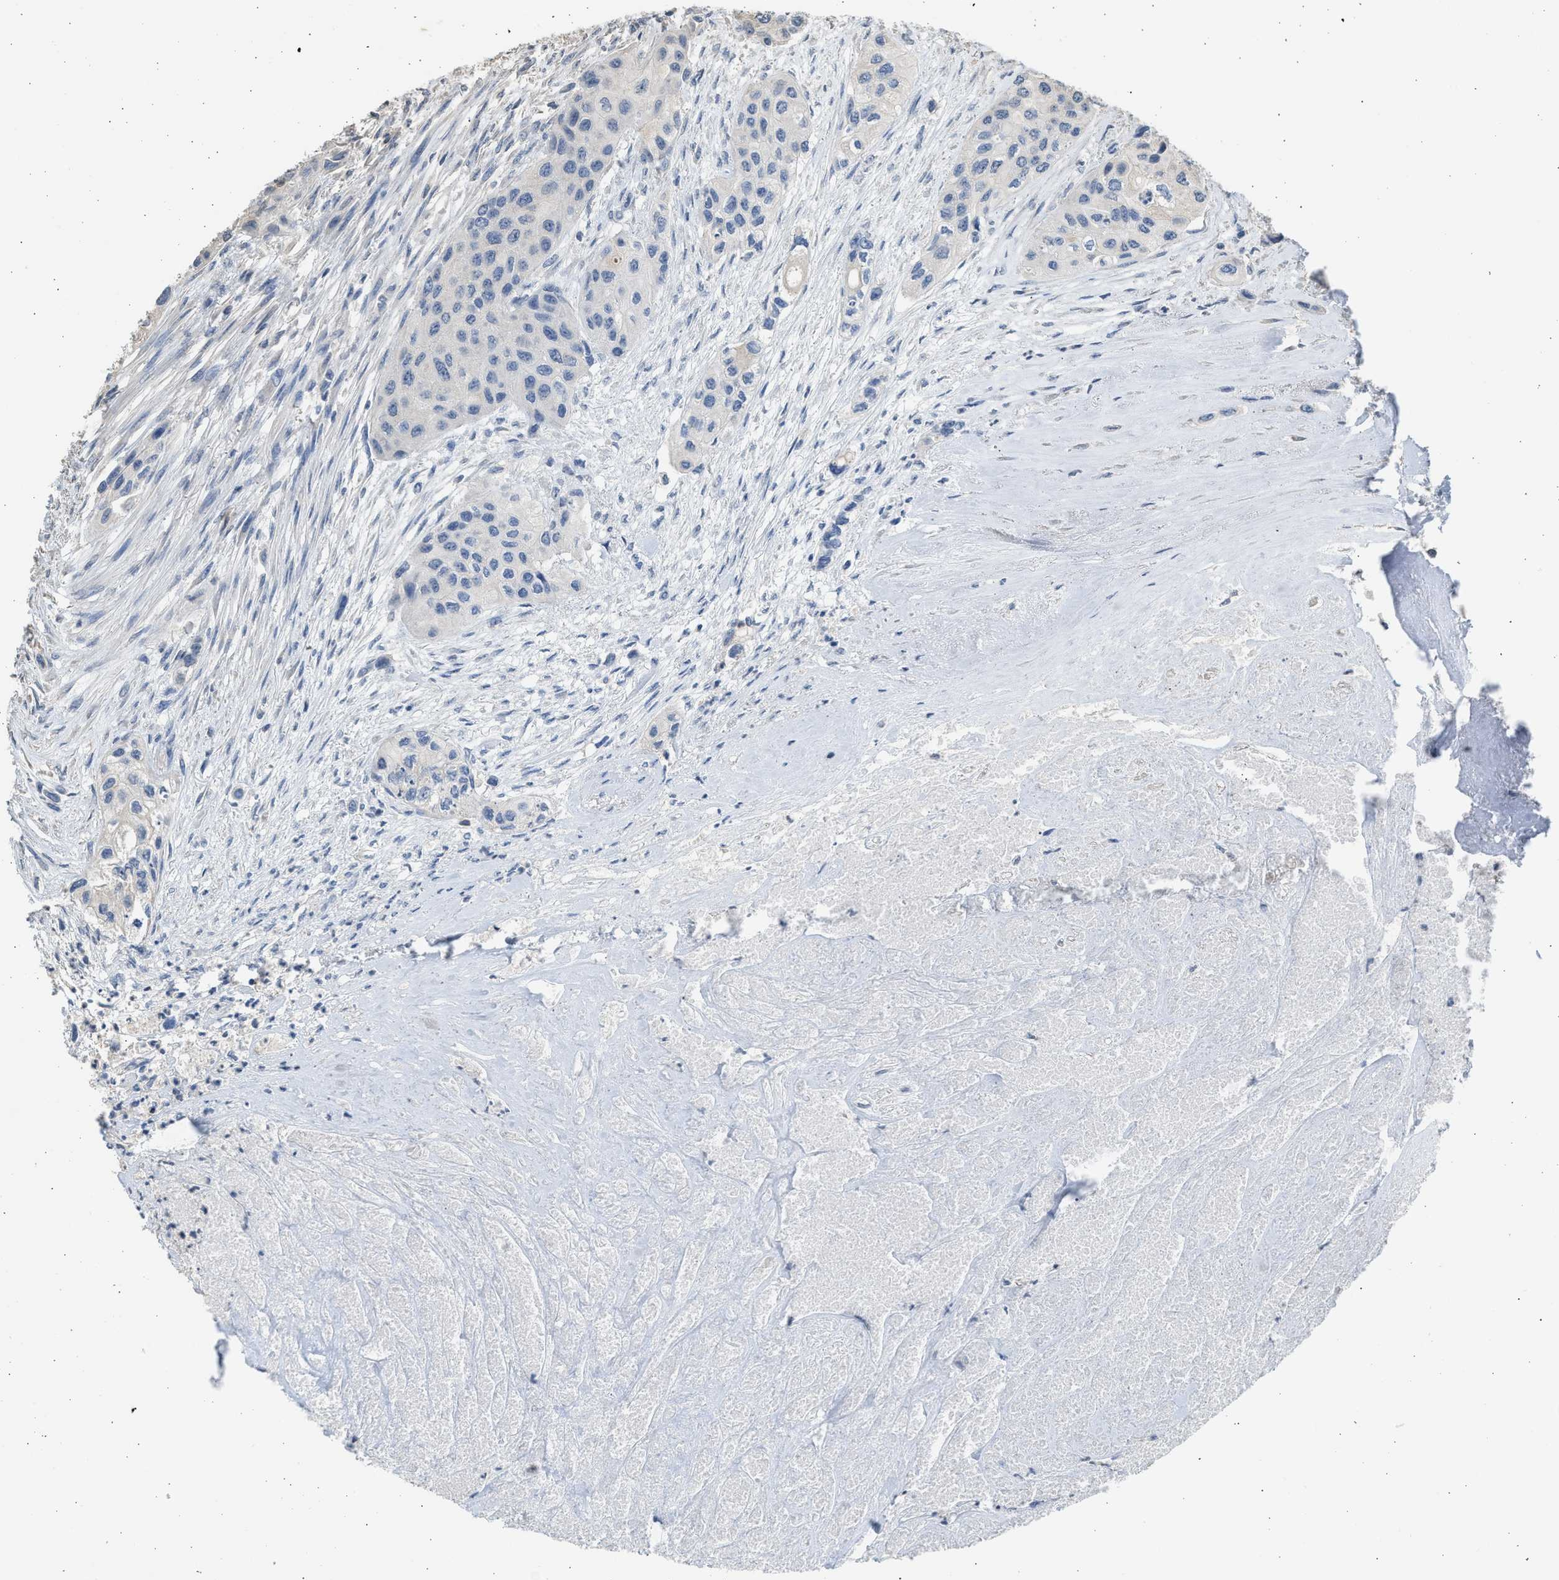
{"staining": {"intensity": "negative", "quantity": "none", "location": "none"}, "tissue": "urothelial cancer", "cell_type": "Tumor cells", "image_type": "cancer", "snomed": [{"axis": "morphology", "description": "Urothelial carcinoma, High grade"}, {"axis": "topography", "description": "Urinary bladder"}], "caption": "The immunohistochemistry photomicrograph has no significant staining in tumor cells of high-grade urothelial carcinoma tissue. (Stains: DAB immunohistochemistry (IHC) with hematoxylin counter stain, Microscopy: brightfield microscopy at high magnification).", "gene": "SULT2A1", "patient": {"sex": "female", "age": 56}}